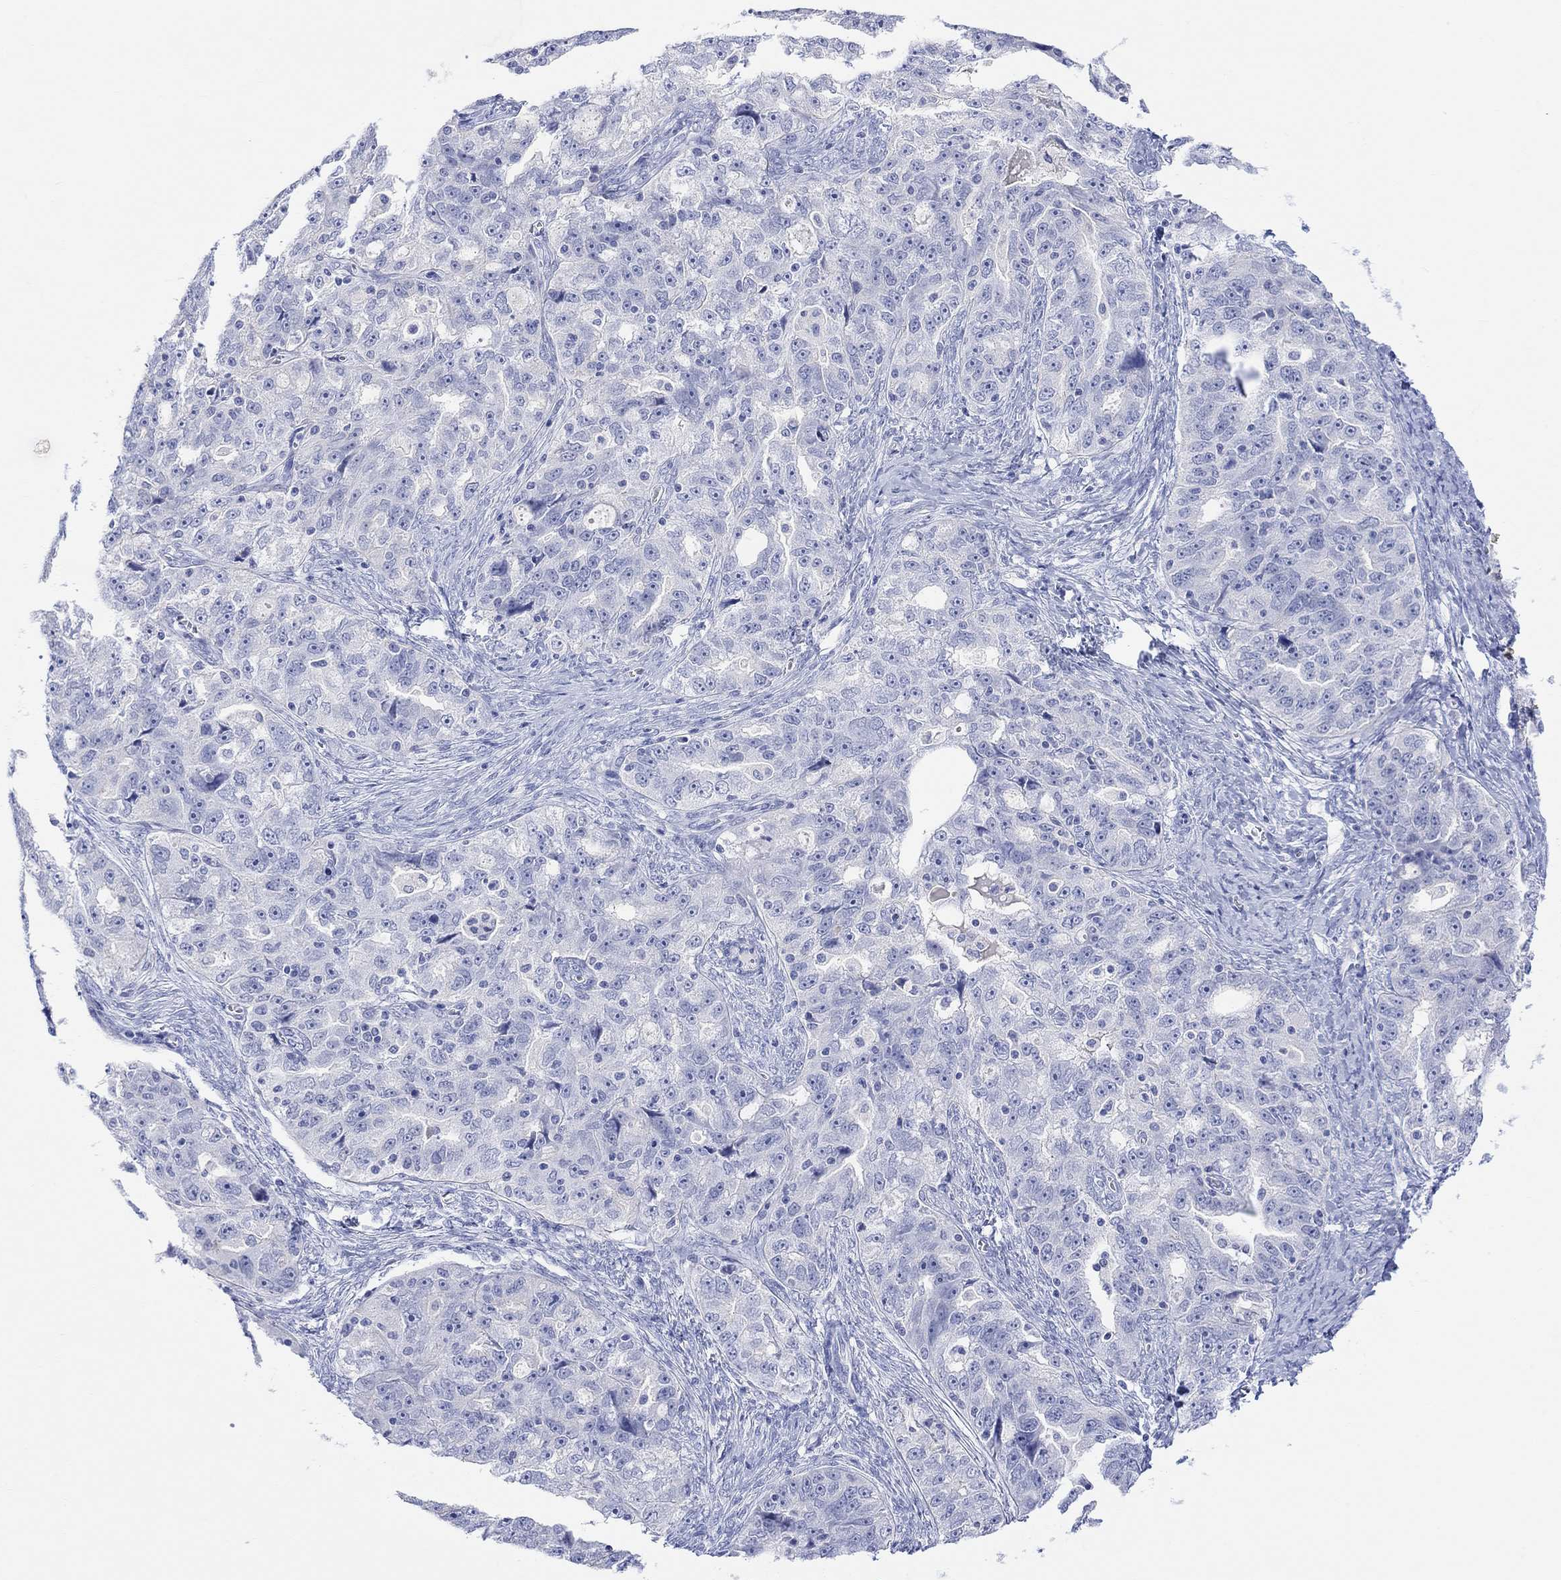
{"staining": {"intensity": "negative", "quantity": "none", "location": "none"}, "tissue": "ovarian cancer", "cell_type": "Tumor cells", "image_type": "cancer", "snomed": [{"axis": "morphology", "description": "Cystadenocarcinoma, serous, NOS"}, {"axis": "topography", "description": "Ovary"}], "caption": "Immunohistochemistry (IHC) photomicrograph of ovarian cancer stained for a protein (brown), which displays no staining in tumor cells. (IHC, brightfield microscopy, high magnification).", "gene": "TYR", "patient": {"sex": "female", "age": 51}}